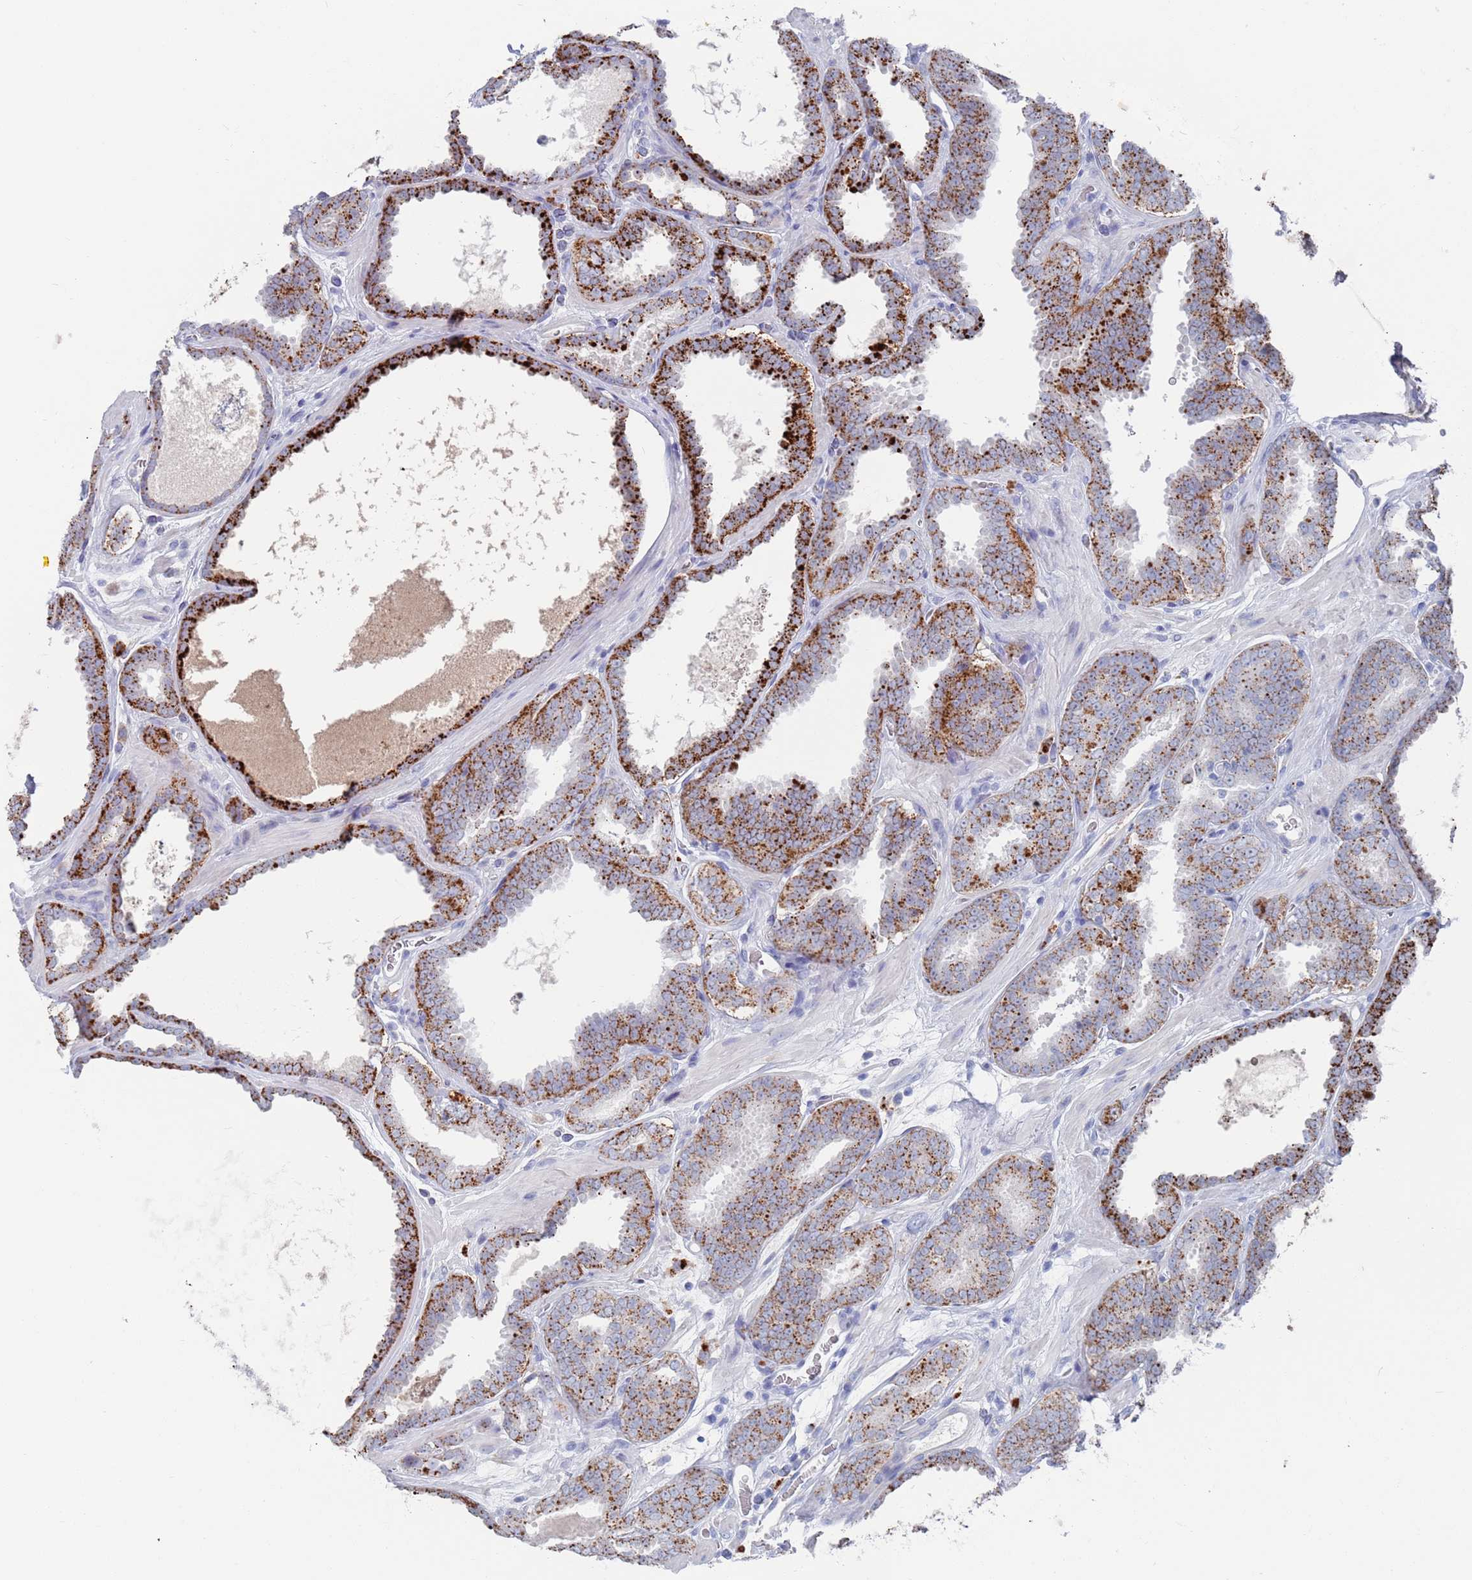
{"staining": {"intensity": "strong", "quantity": ">75%", "location": "cytoplasmic/membranous"}, "tissue": "prostate cancer", "cell_type": "Tumor cells", "image_type": "cancer", "snomed": [{"axis": "morphology", "description": "Adenocarcinoma, High grade"}, {"axis": "topography", "description": "Prostate"}], "caption": "Immunohistochemical staining of human high-grade adenocarcinoma (prostate) demonstrates high levels of strong cytoplasmic/membranous protein staining in approximately >75% of tumor cells.", "gene": "FUCA1", "patient": {"sex": "male", "age": 72}}